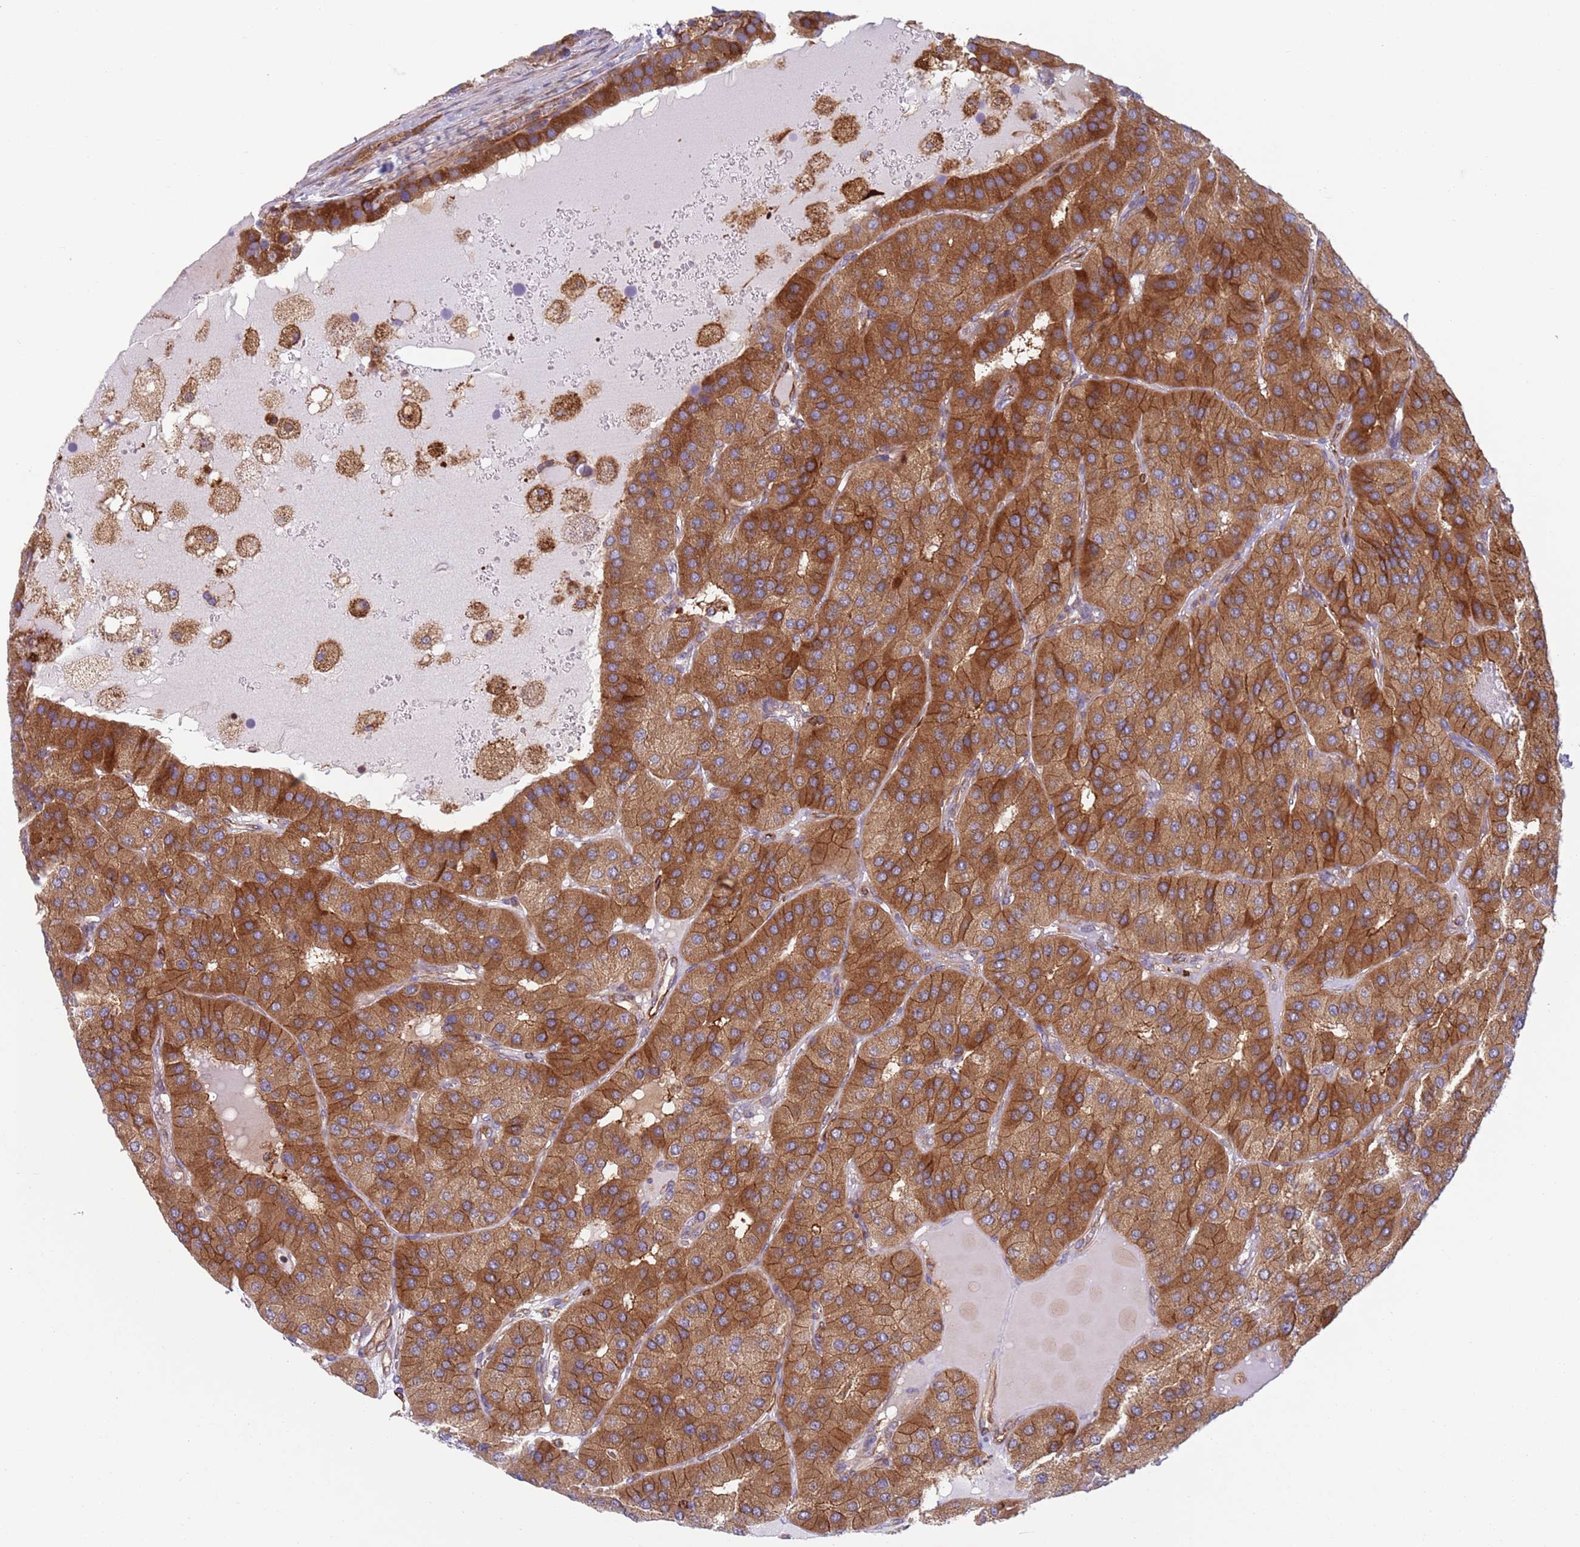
{"staining": {"intensity": "moderate", "quantity": ">75%", "location": "cytoplasmic/membranous"}, "tissue": "parathyroid gland", "cell_type": "Glandular cells", "image_type": "normal", "snomed": [{"axis": "morphology", "description": "Normal tissue, NOS"}, {"axis": "morphology", "description": "Adenoma, NOS"}, {"axis": "topography", "description": "Parathyroid gland"}], "caption": "Human parathyroid gland stained with a brown dye displays moderate cytoplasmic/membranous positive positivity in approximately >75% of glandular cells.", "gene": "ZMYM5", "patient": {"sex": "female", "age": 86}}